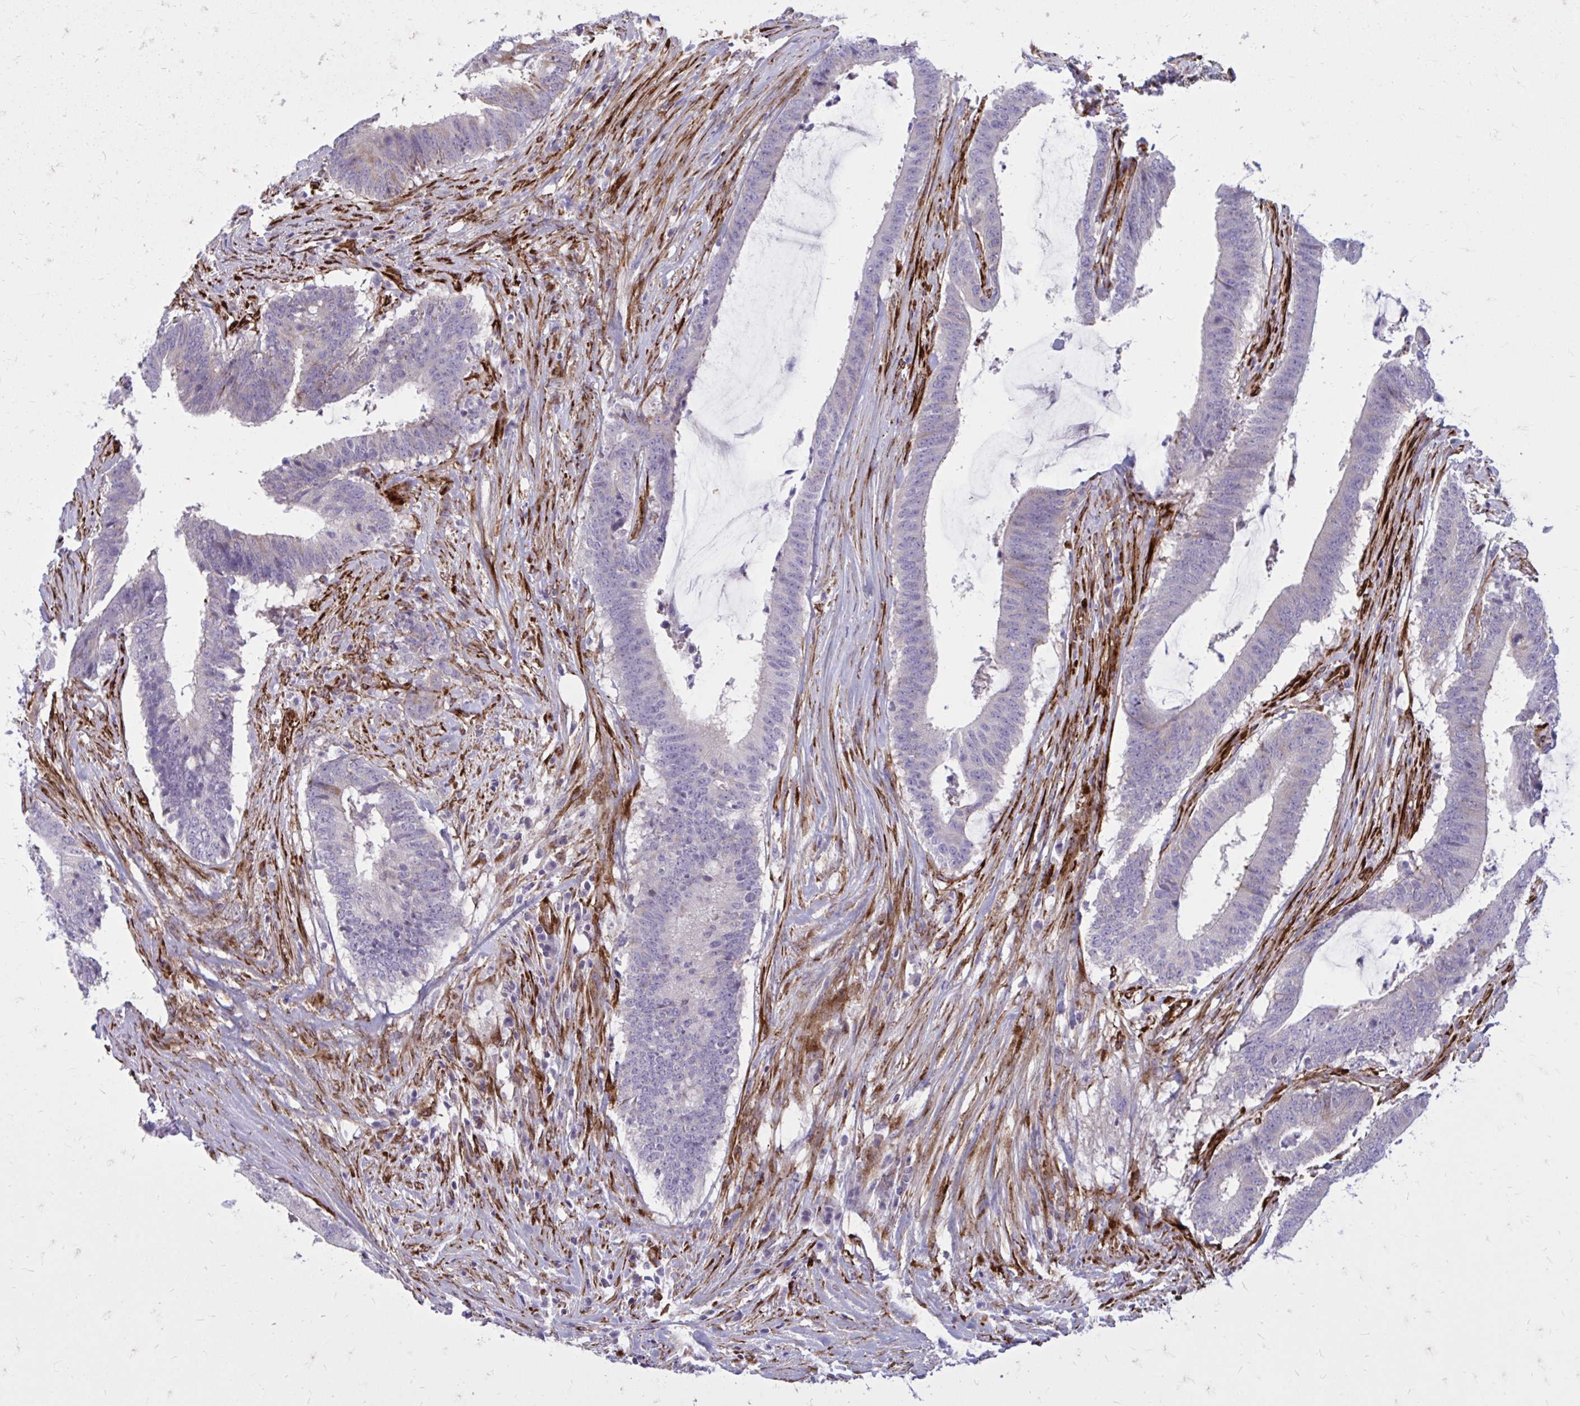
{"staining": {"intensity": "negative", "quantity": "none", "location": "none"}, "tissue": "colorectal cancer", "cell_type": "Tumor cells", "image_type": "cancer", "snomed": [{"axis": "morphology", "description": "Adenocarcinoma, NOS"}, {"axis": "topography", "description": "Colon"}], "caption": "Immunohistochemical staining of colorectal cancer (adenocarcinoma) demonstrates no significant staining in tumor cells. (DAB (3,3'-diaminobenzidine) IHC visualized using brightfield microscopy, high magnification).", "gene": "BEND5", "patient": {"sex": "female", "age": 43}}